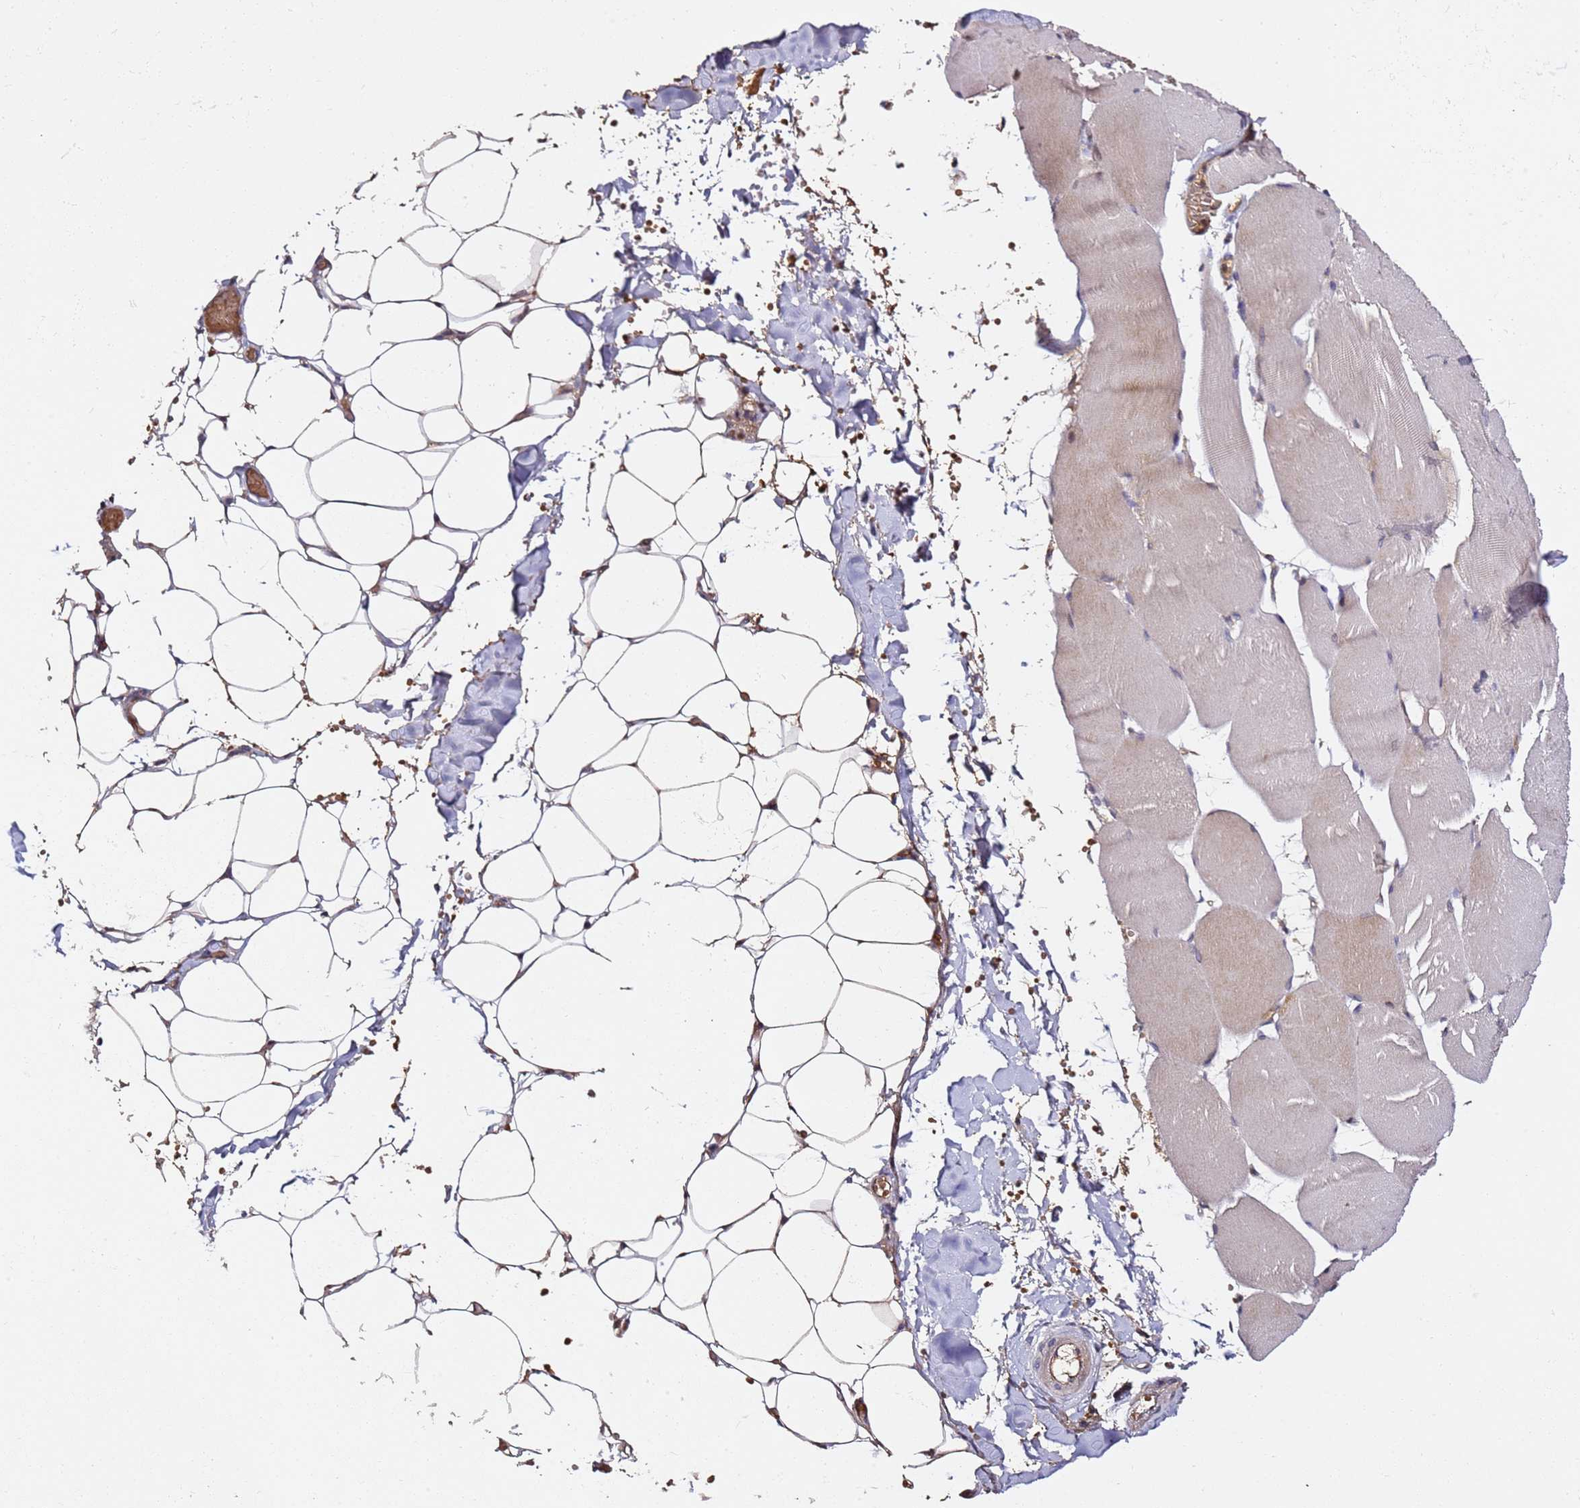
{"staining": {"intensity": "moderate", "quantity": ">75%", "location": "cytoplasmic/membranous"}, "tissue": "adipose tissue", "cell_type": "Adipocytes", "image_type": "normal", "snomed": [{"axis": "morphology", "description": "Normal tissue, NOS"}, {"axis": "topography", "description": "Skeletal muscle"}, {"axis": "topography", "description": "Peripheral nerve tissue"}], "caption": "Approximately >75% of adipocytes in benign human adipose tissue reveal moderate cytoplasmic/membranous protein staining as visualized by brown immunohistochemical staining.", "gene": "OSBPL2", "patient": {"sex": "female", "age": 55}}